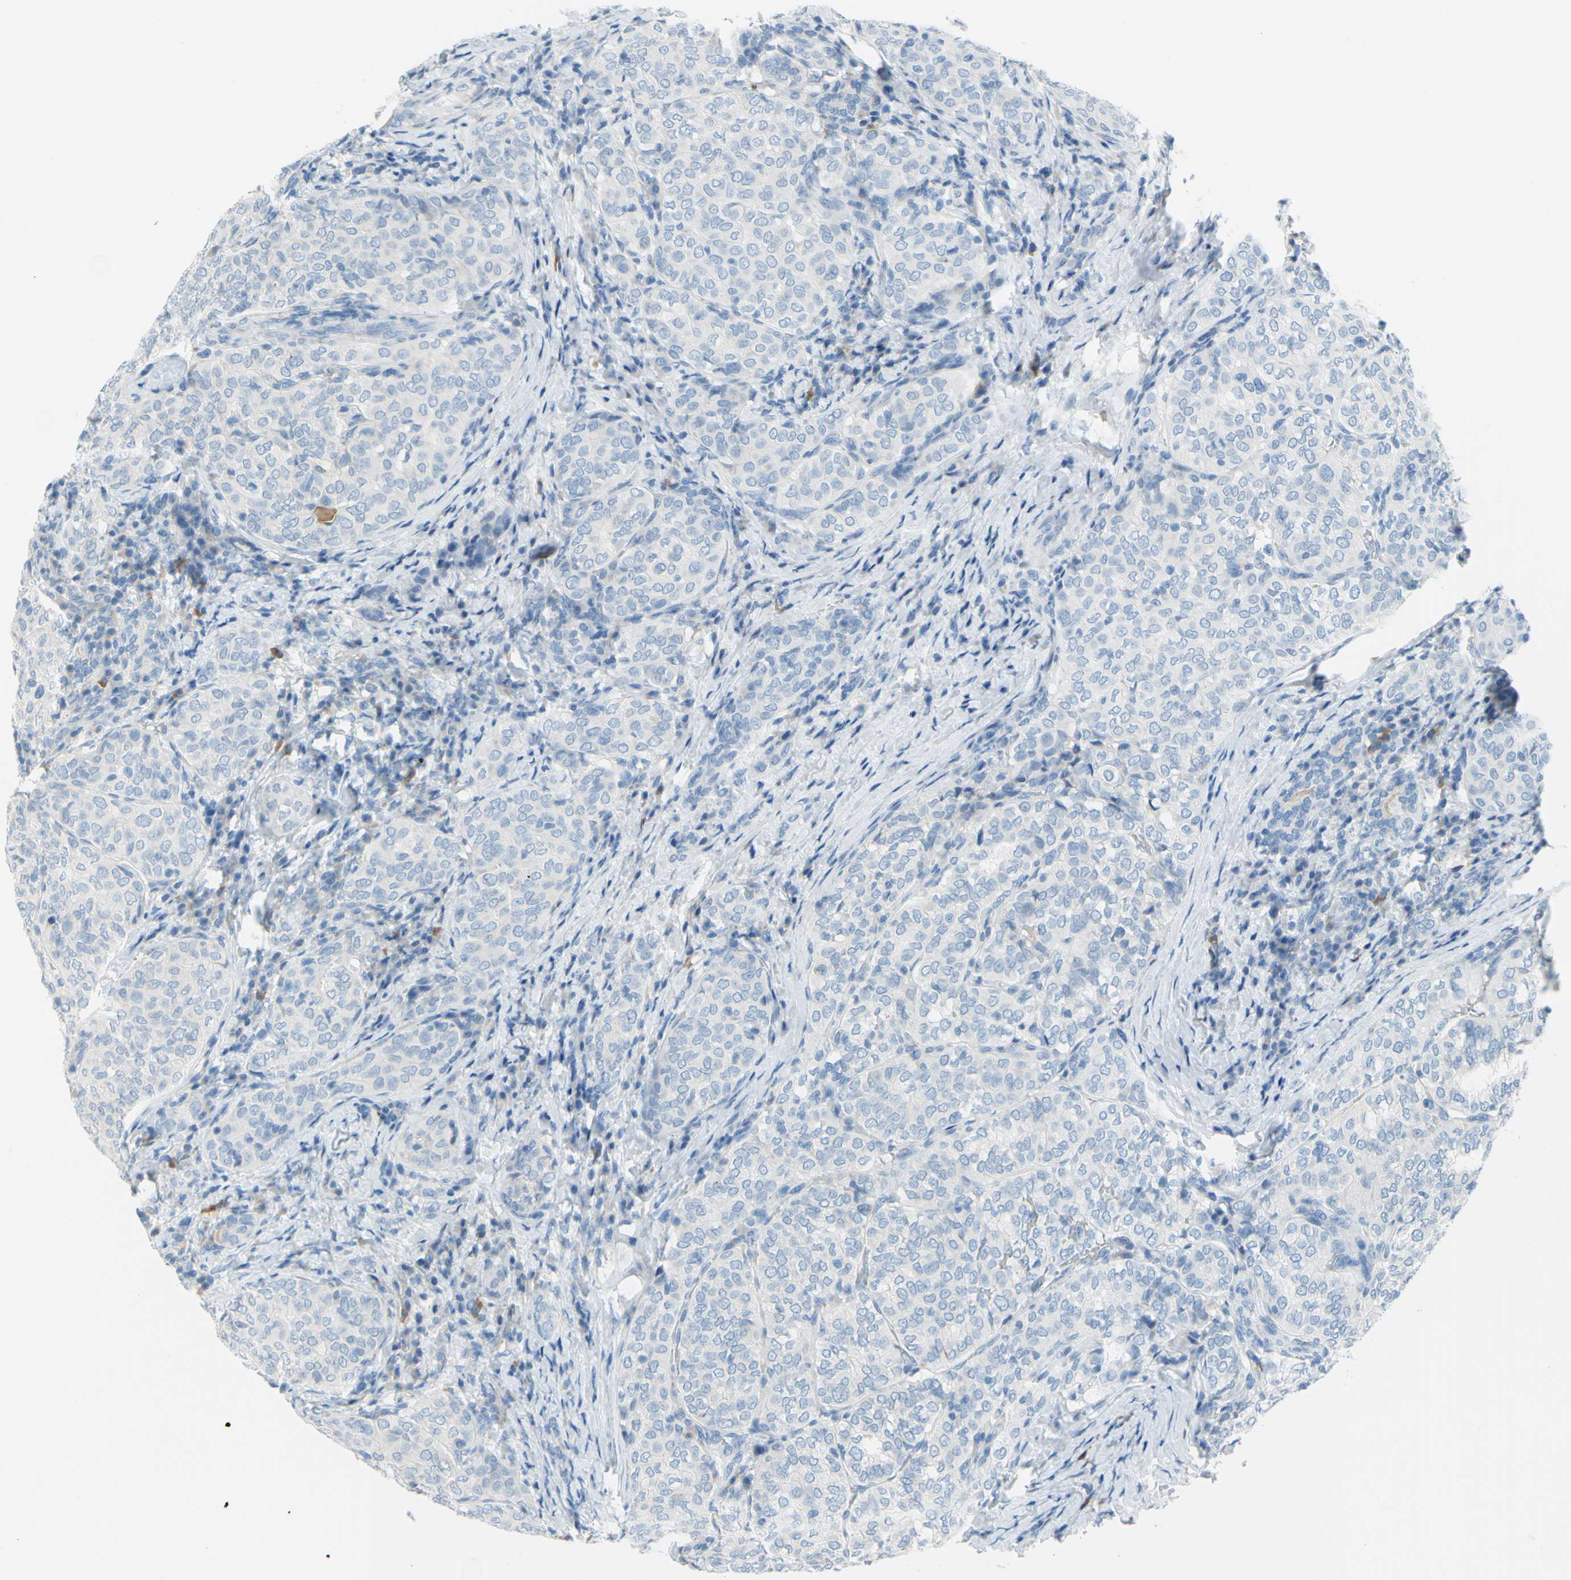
{"staining": {"intensity": "negative", "quantity": "none", "location": "none"}, "tissue": "thyroid cancer", "cell_type": "Tumor cells", "image_type": "cancer", "snomed": [{"axis": "morphology", "description": "Normal tissue, NOS"}, {"axis": "morphology", "description": "Papillary adenocarcinoma, NOS"}, {"axis": "topography", "description": "Thyroid gland"}], "caption": "DAB immunohistochemical staining of thyroid cancer reveals no significant staining in tumor cells.", "gene": "DCT", "patient": {"sex": "female", "age": 30}}